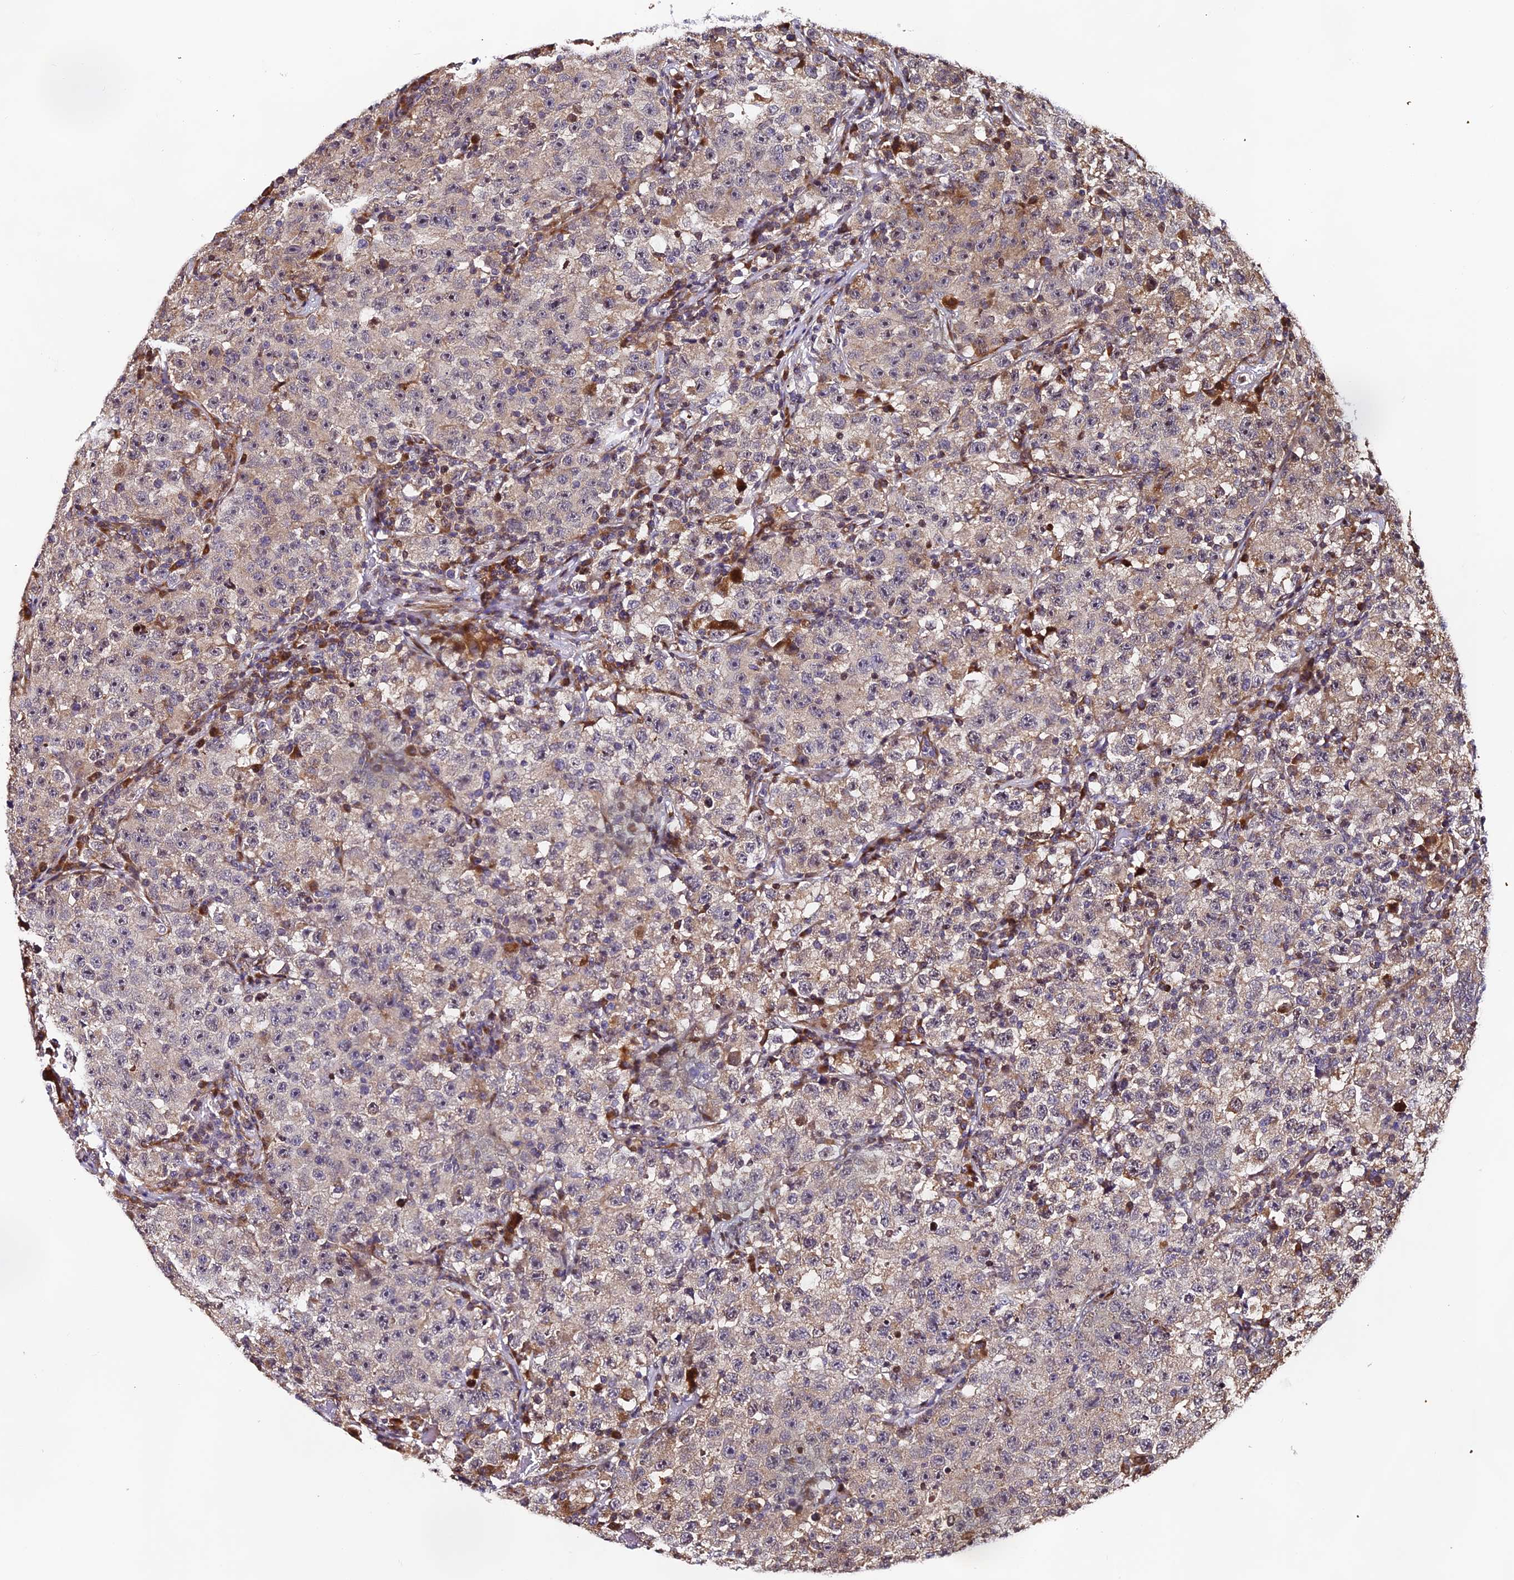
{"staining": {"intensity": "moderate", "quantity": "25%-75%", "location": "cytoplasmic/membranous"}, "tissue": "testis cancer", "cell_type": "Tumor cells", "image_type": "cancer", "snomed": [{"axis": "morphology", "description": "Seminoma, NOS"}, {"axis": "topography", "description": "Testis"}], "caption": "The immunohistochemical stain highlights moderate cytoplasmic/membranous positivity in tumor cells of testis cancer (seminoma) tissue.", "gene": "RAB28", "patient": {"sex": "male", "age": 22}}